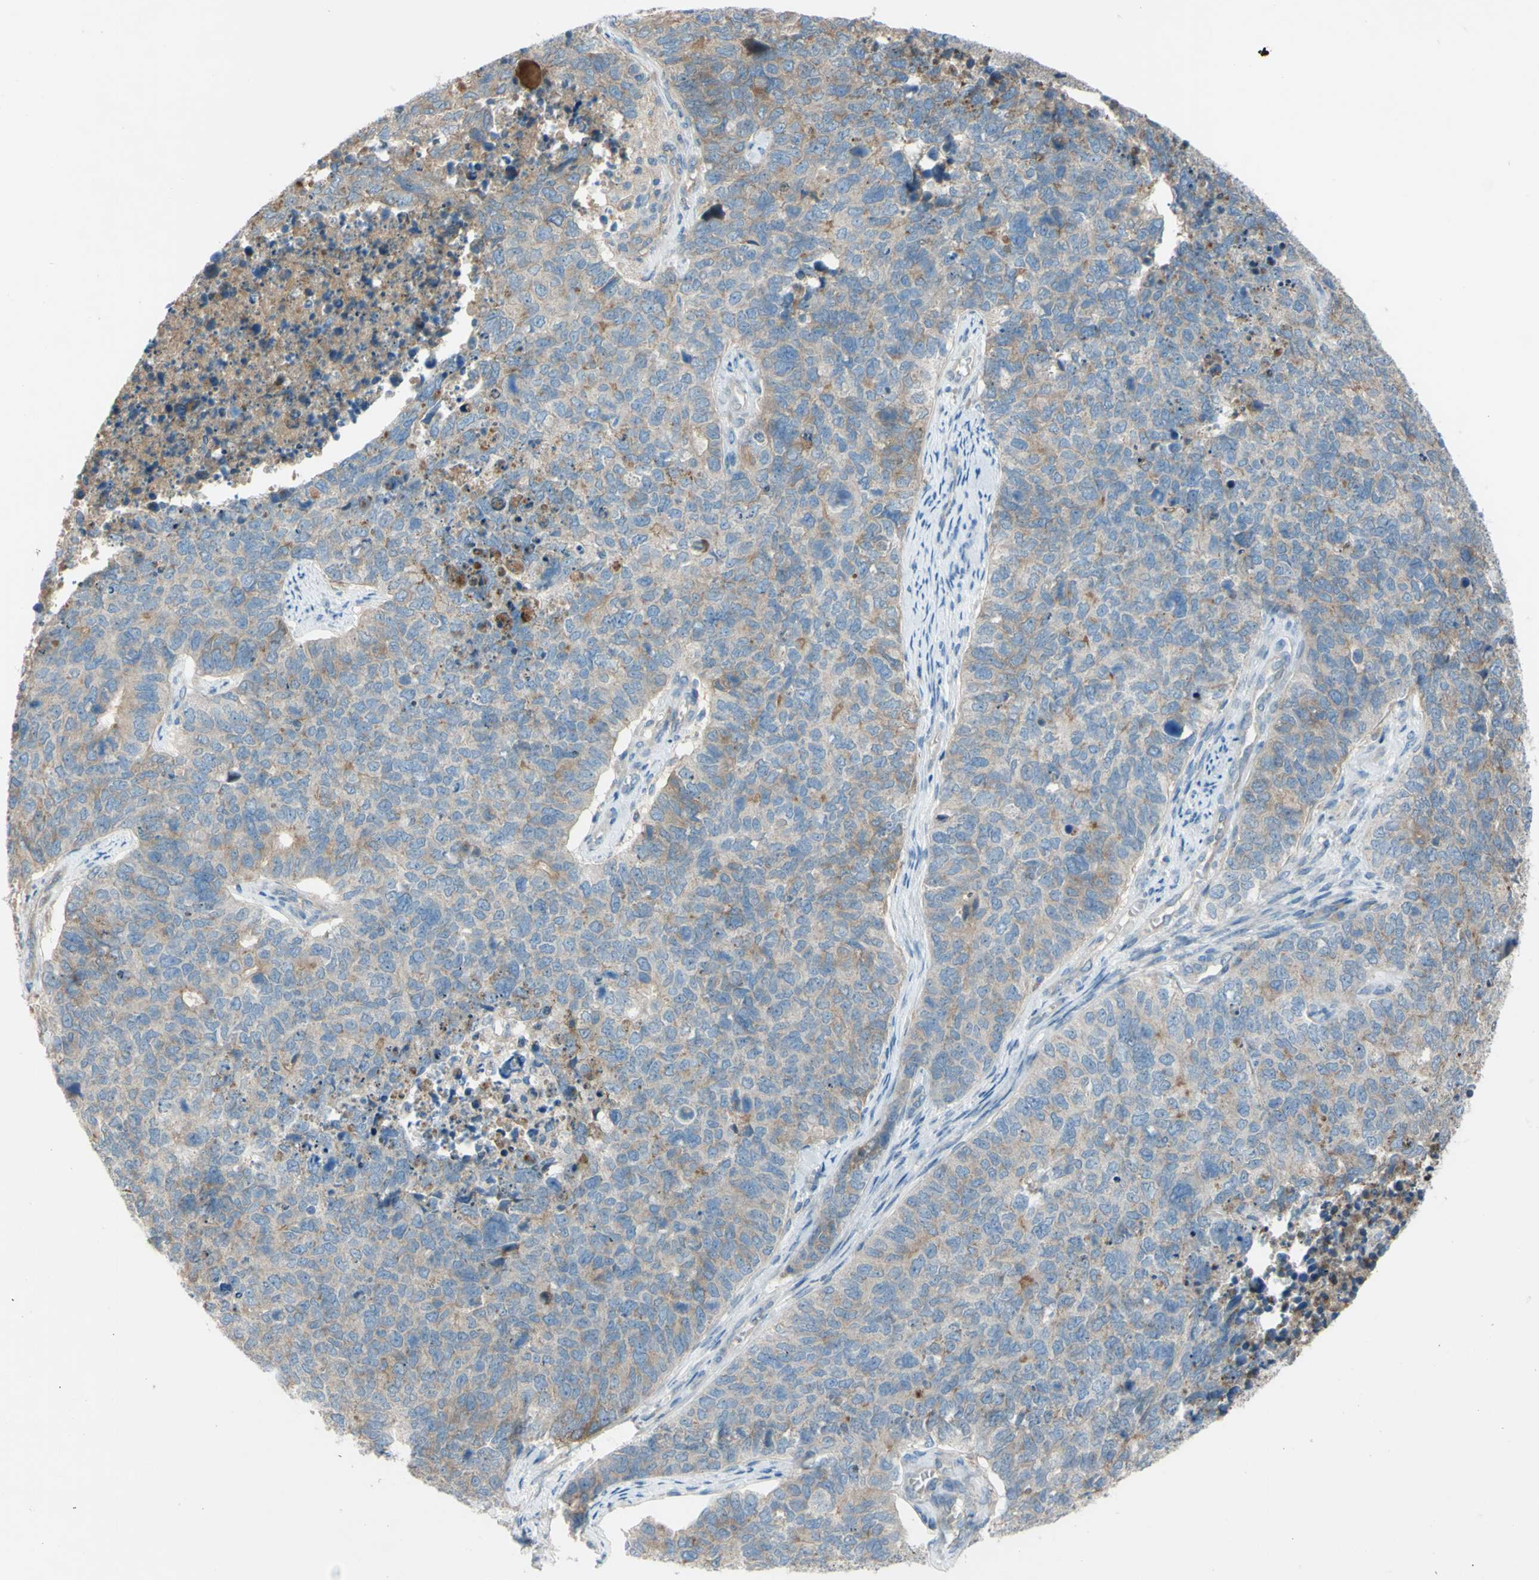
{"staining": {"intensity": "weak", "quantity": "25%-75%", "location": "cytoplasmic/membranous"}, "tissue": "cervical cancer", "cell_type": "Tumor cells", "image_type": "cancer", "snomed": [{"axis": "morphology", "description": "Squamous cell carcinoma, NOS"}, {"axis": "topography", "description": "Cervix"}], "caption": "Protein staining of cervical cancer (squamous cell carcinoma) tissue displays weak cytoplasmic/membranous expression in approximately 25%-75% of tumor cells.", "gene": "ATRN", "patient": {"sex": "female", "age": 63}}